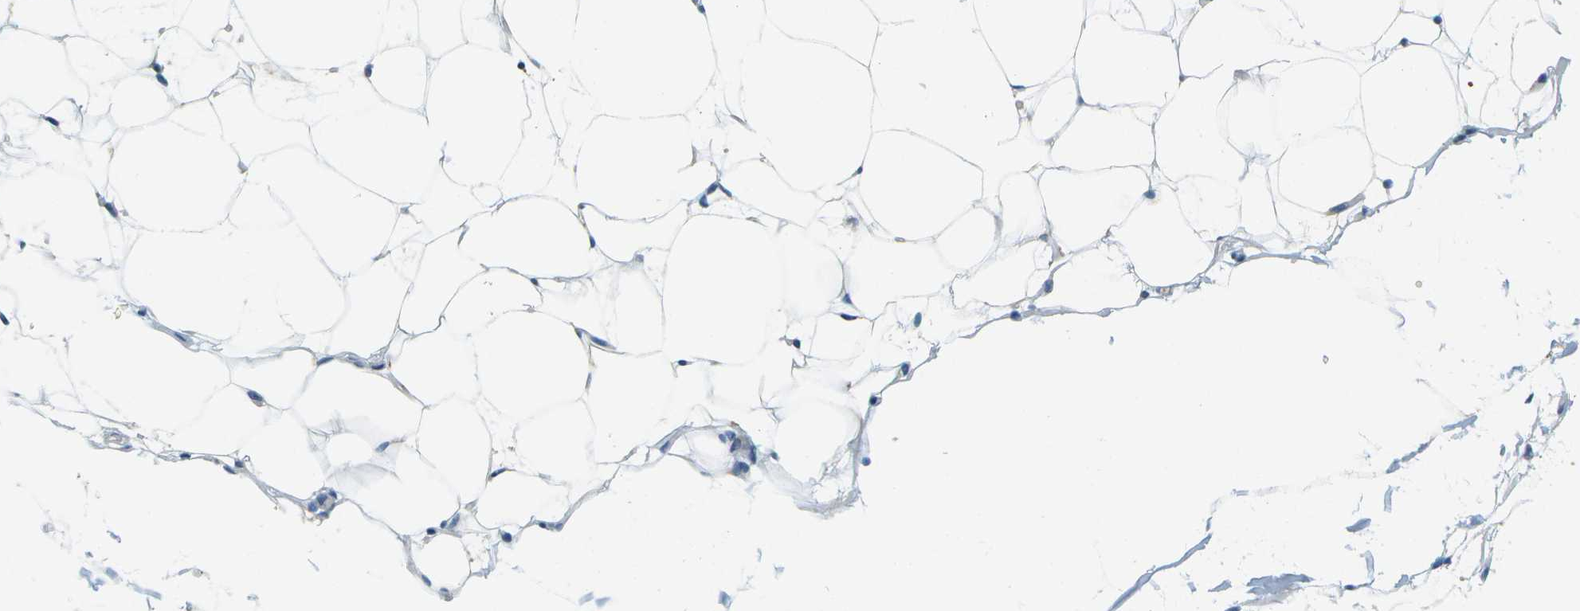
{"staining": {"intensity": "negative", "quantity": "none", "location": "none"}, "tissue": "adipose tissue", "cell_type": "Adipocytes", "image_type": "normal", "snomed": [{"axis": "morphology", "description": "Normal tissue, NOS"}, {"axis": "topography", "description": "Breast"}, {"axis": "topography", "description": "Soft tissue"}], "caption": "This is a histopathology image of immunohistochemistry (IHC) staining of unremarkable adipose tissue, which shows no positivity in adipocytes.", "gene": "RASGRP2", "patient": {"sex": "female", "age": 75}}